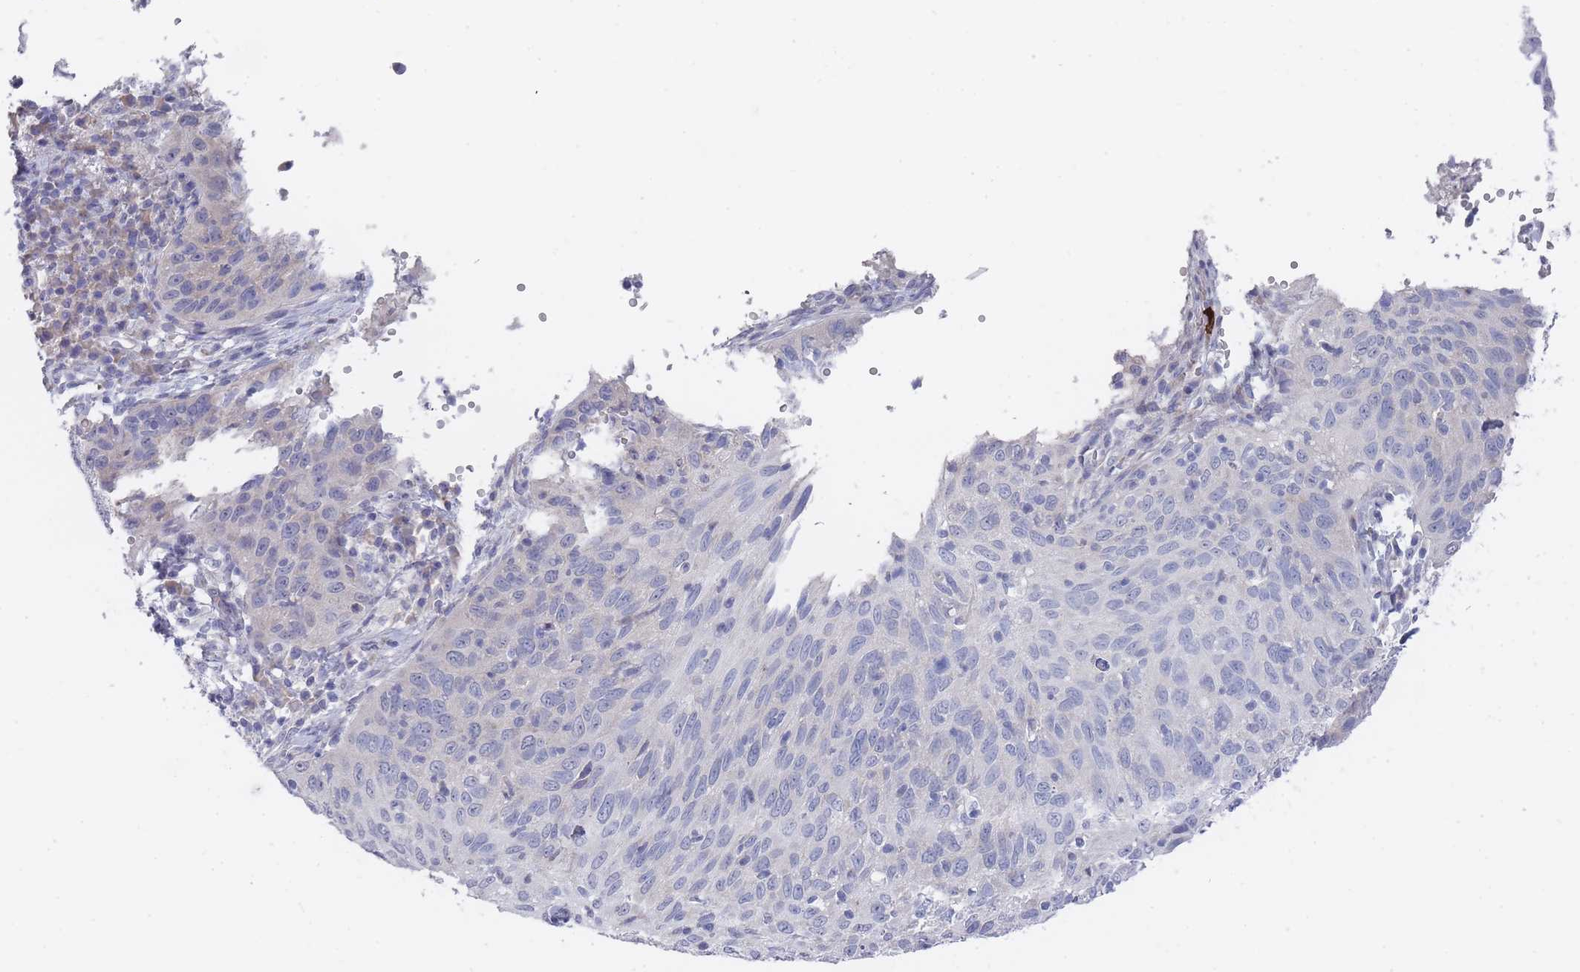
{"staining": {"intensity": "negative", "quantity": "none", "location": "none"}, "tissue": "cervical cancer", "cell_type": "Tumor cells", "image_type": "cancer", "snomed": [{"axis": "morphology", "description": "Squamous cell carcinoma, NOS"}, {"axis": "topography", "description": "Cervix"}], "caption": "This is an immunohistochemistry micrograph of cervical cancer (squamous cell carcinoma). There is no staining in tumor cells.", "gene": "PIGU", "patient": {"sex": "female", "age": 30}}